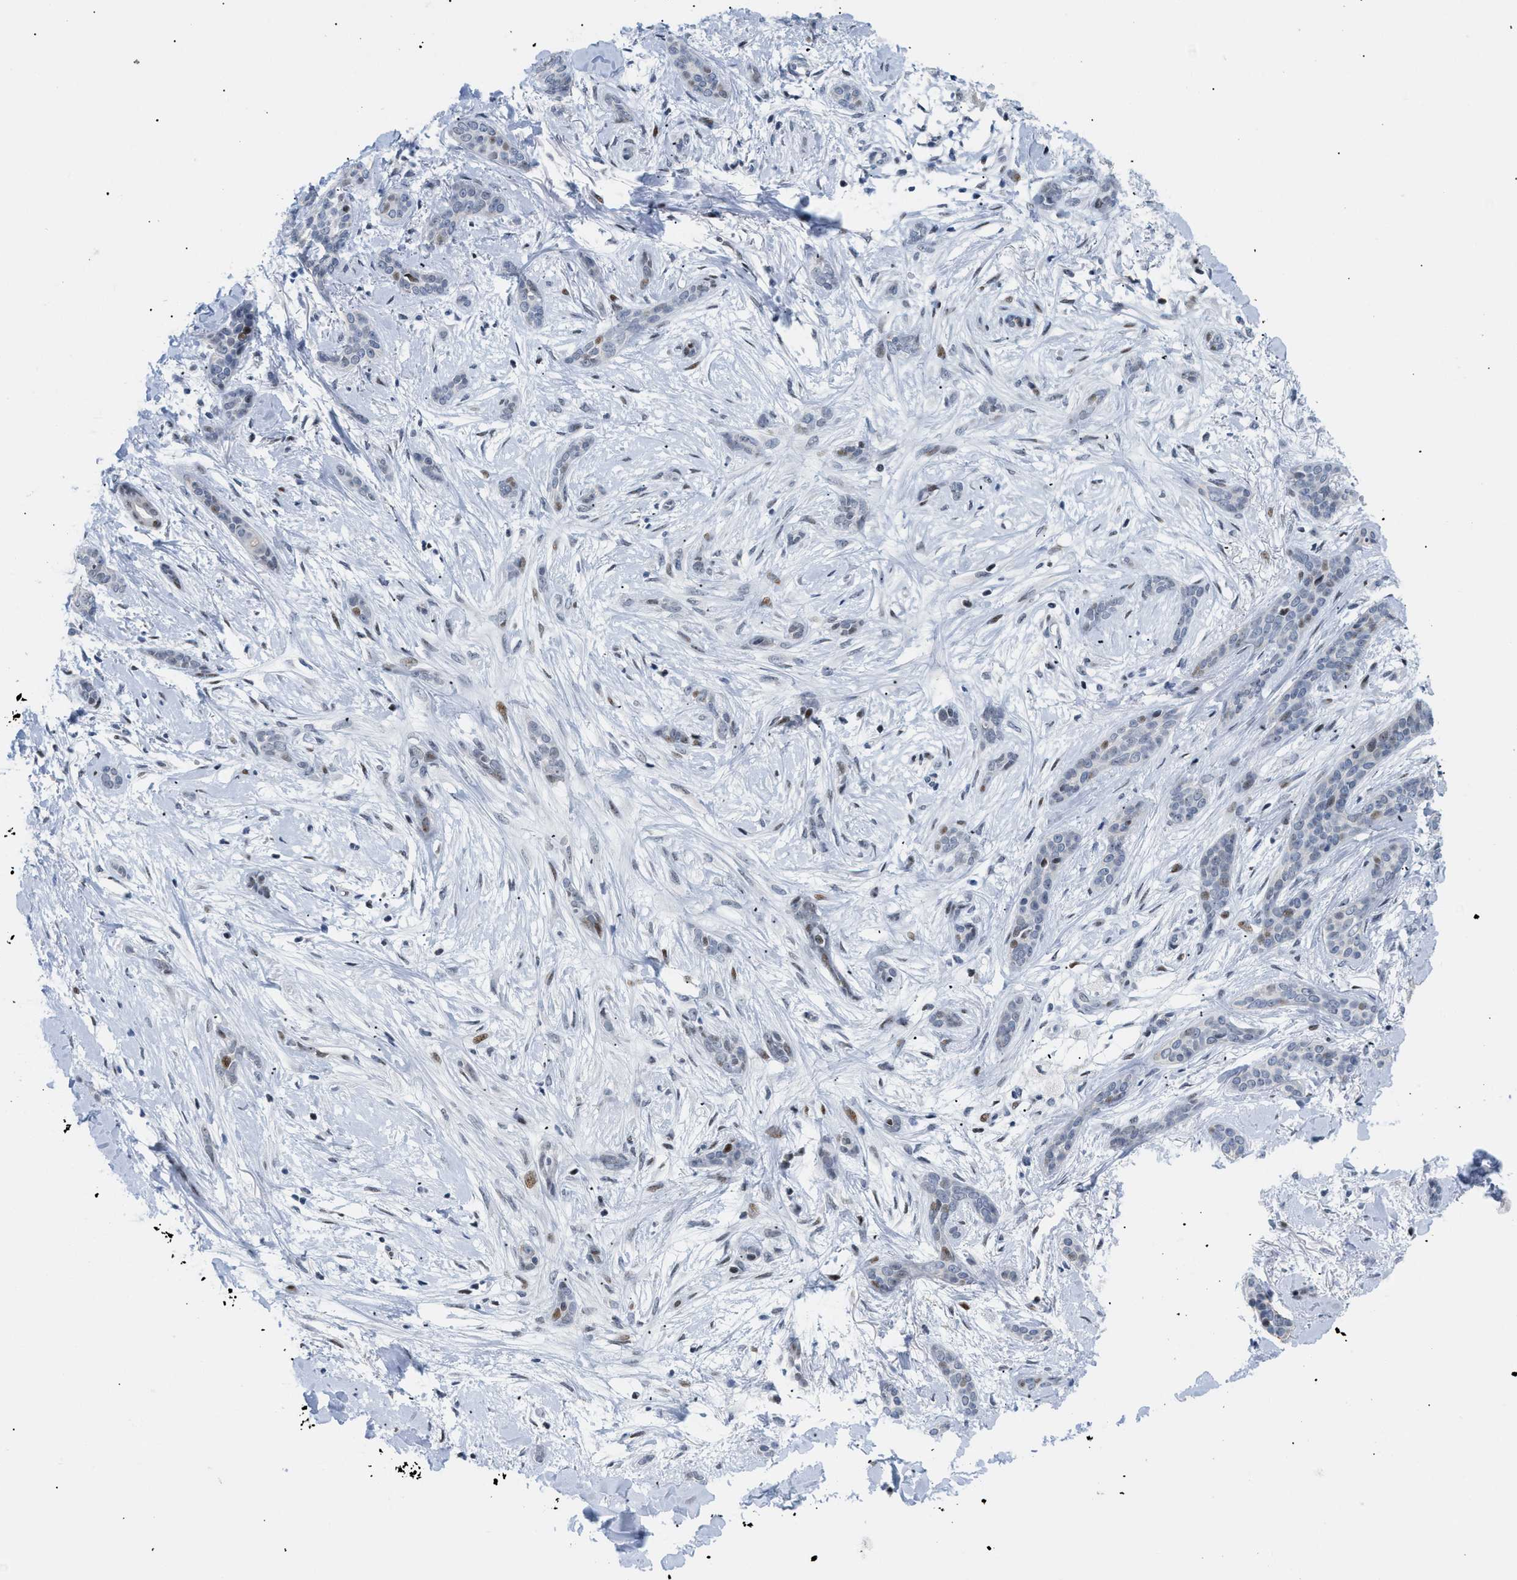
{"staining": {"intensity": "moderate", "quantity": "<25%", "location": "nuclear"}, "tissue": "skin cancer", "cell_type": "Tumor cells", "image_type": "cancer", "snomed": [{"axis": "morphology", "description": "Basal cell carcinoma"}, {"axis": "morphology", "description": "Adnexal tumor, benign"}, {"axis": "topography", "description": "Skin"}], "caption": "Protein staining of skin basal cell carcinoma tissue shows moderate nuclear staining in about <25% of tumor cells.", "gene": "MED1", "patient": {"sex": "female", "age": 42}}